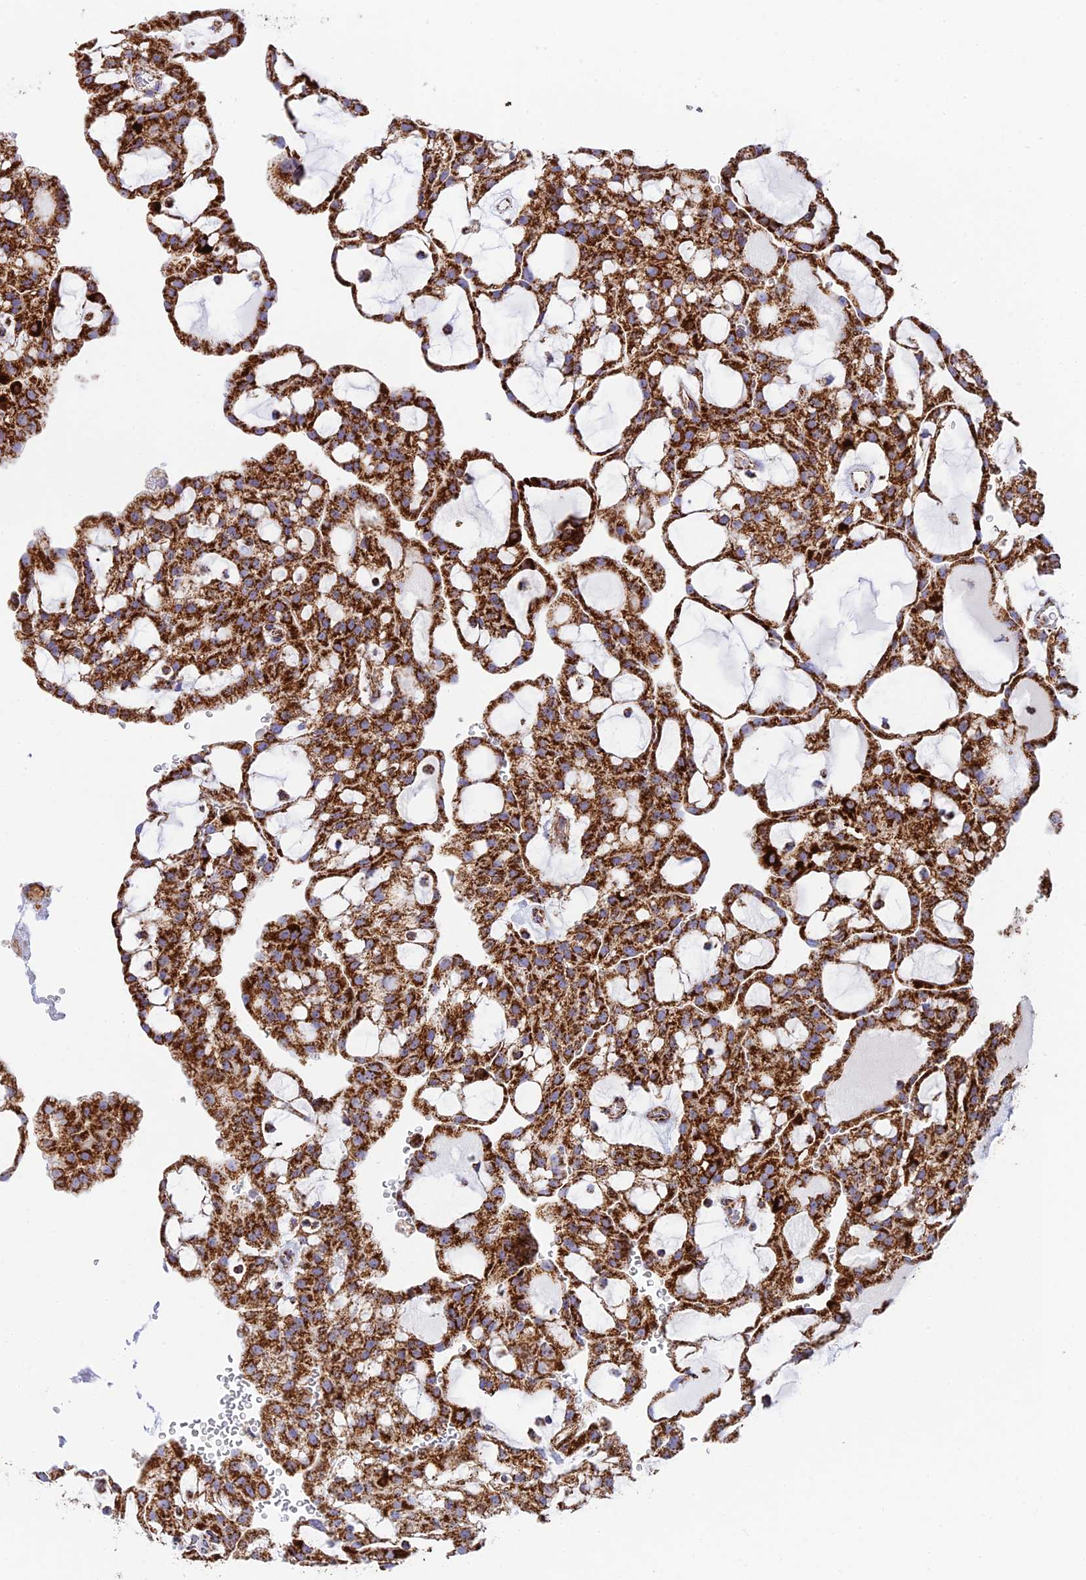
{"staining": {"intensity": "strong", "quantity": ">75%", "location": "cytoplasmic/membranous"}, "tissue": "renal cancer", "cell_type": "Tumor cells", "image_type": "cancer", "snomed": [{"axis": "morphology", "description": "Adenocarcinoma, NOS"}, {"axis": "topography", "description": "Kidney"}], "caption": "Immunohistochemical staining of human renal cancer (adenocarcinoma) demonstrates high levels of strong cytoplasmic/membranous protein staining in about >75% of tumor cells. (DAB = brown stain, brightfield microscopy at high magnification).", "gene": "CHCHD3", "patient": {"sex": "male", "age": 63}}